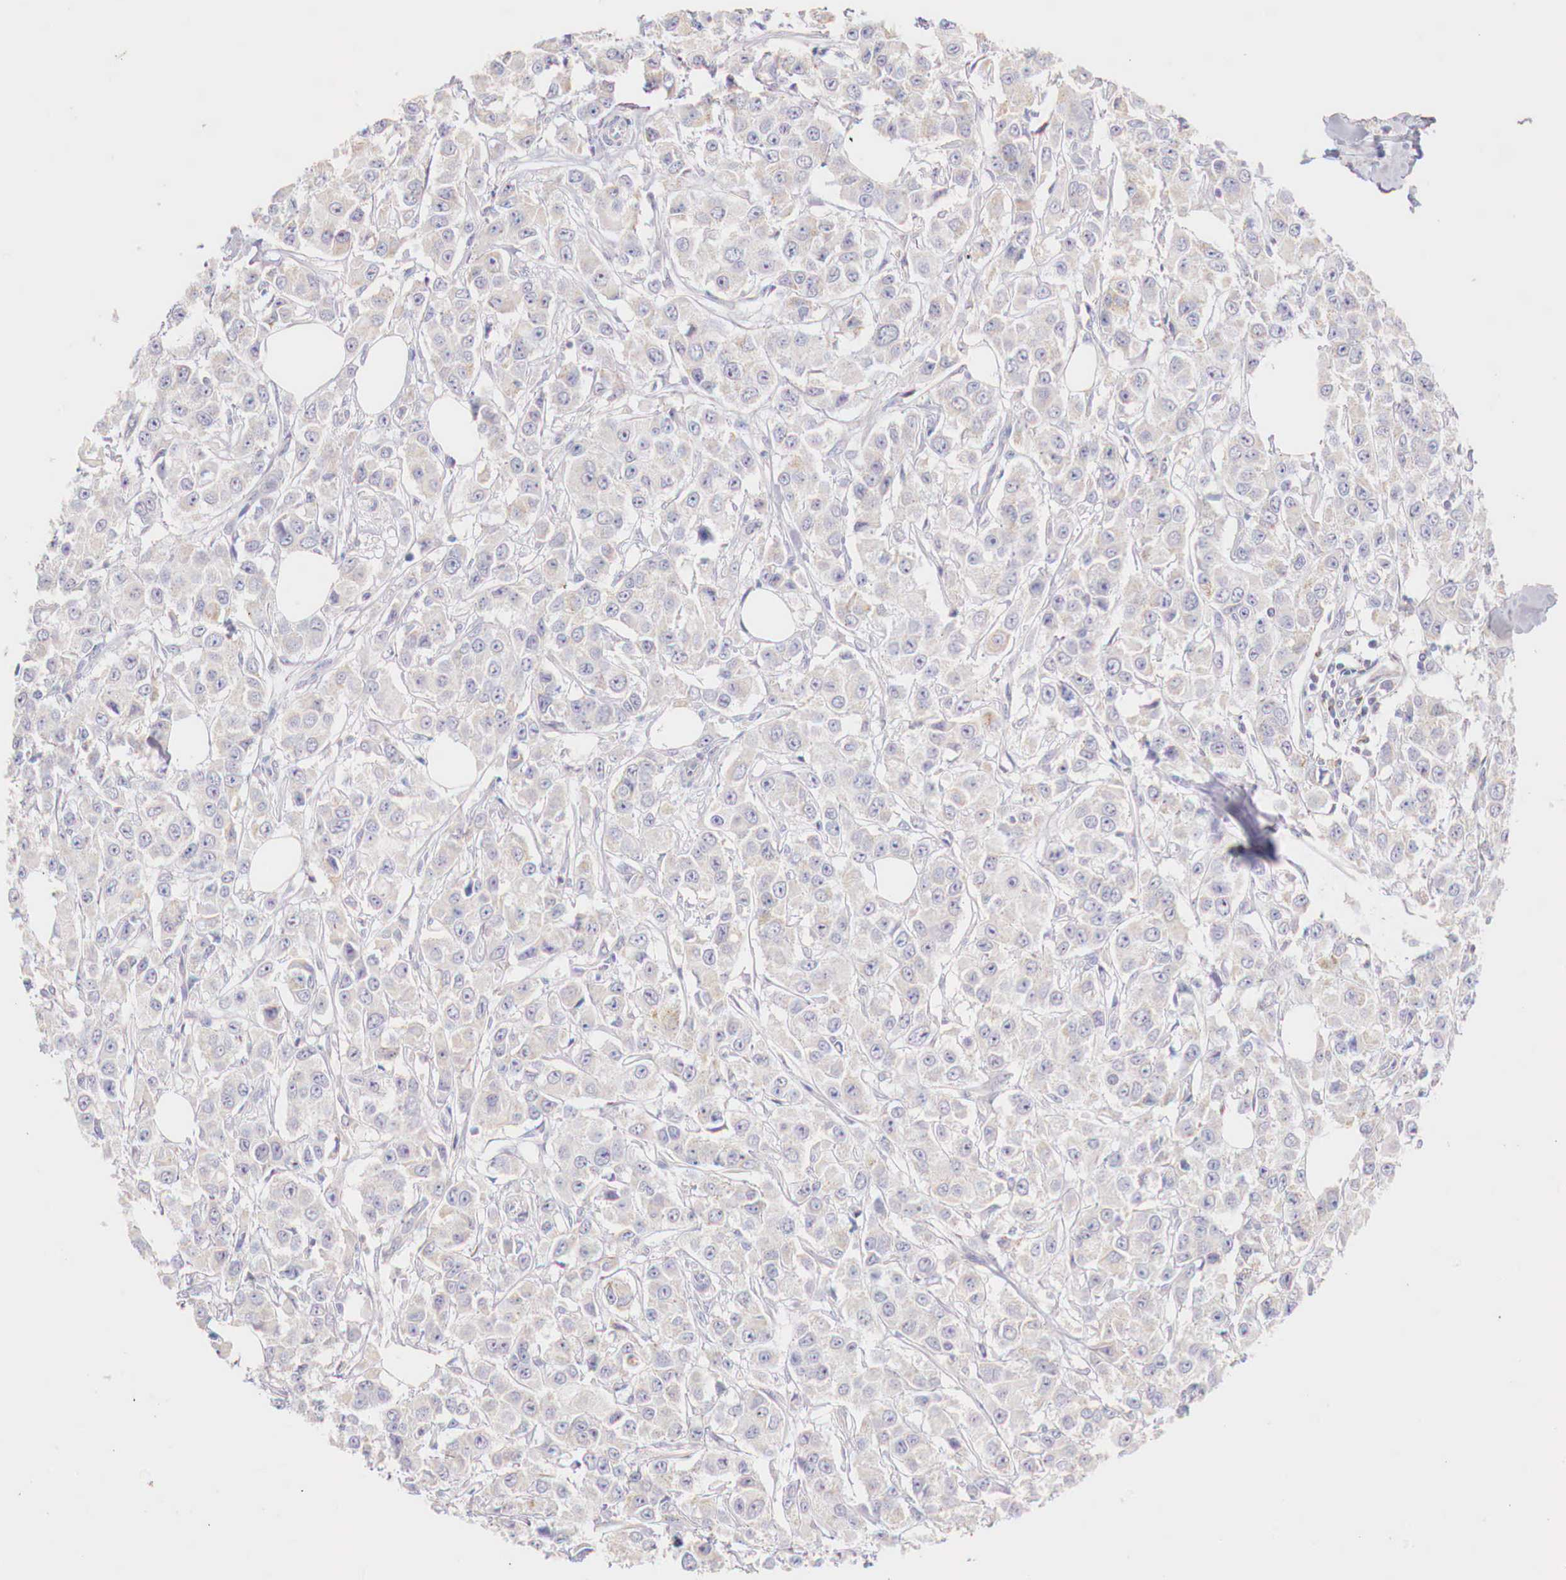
{"staining": {"intensity": "weak", "quantity": "<25%", "location": "cytoplasmic/membranous"}, "tissue": "breast cancer", "cell_type": "Tumor cells", "image_type": "cancer", "snomed": [{"axis": "morphology", "description": "Duct carcinoma"}, {"axis": "topography", "description": "Breast"}], "caption": "High power microscopy micrograph of an IHC photomicrograph of breast cancer (invasive ductal carcinoma), revealing no significant staining in tumor cells. (Brightfield microscopy of DAB (3,3'-diaminobenzidine) IHC at high magnification).", "gene": "IDH3G", "patient": {"sex": "female", "age": 58}}